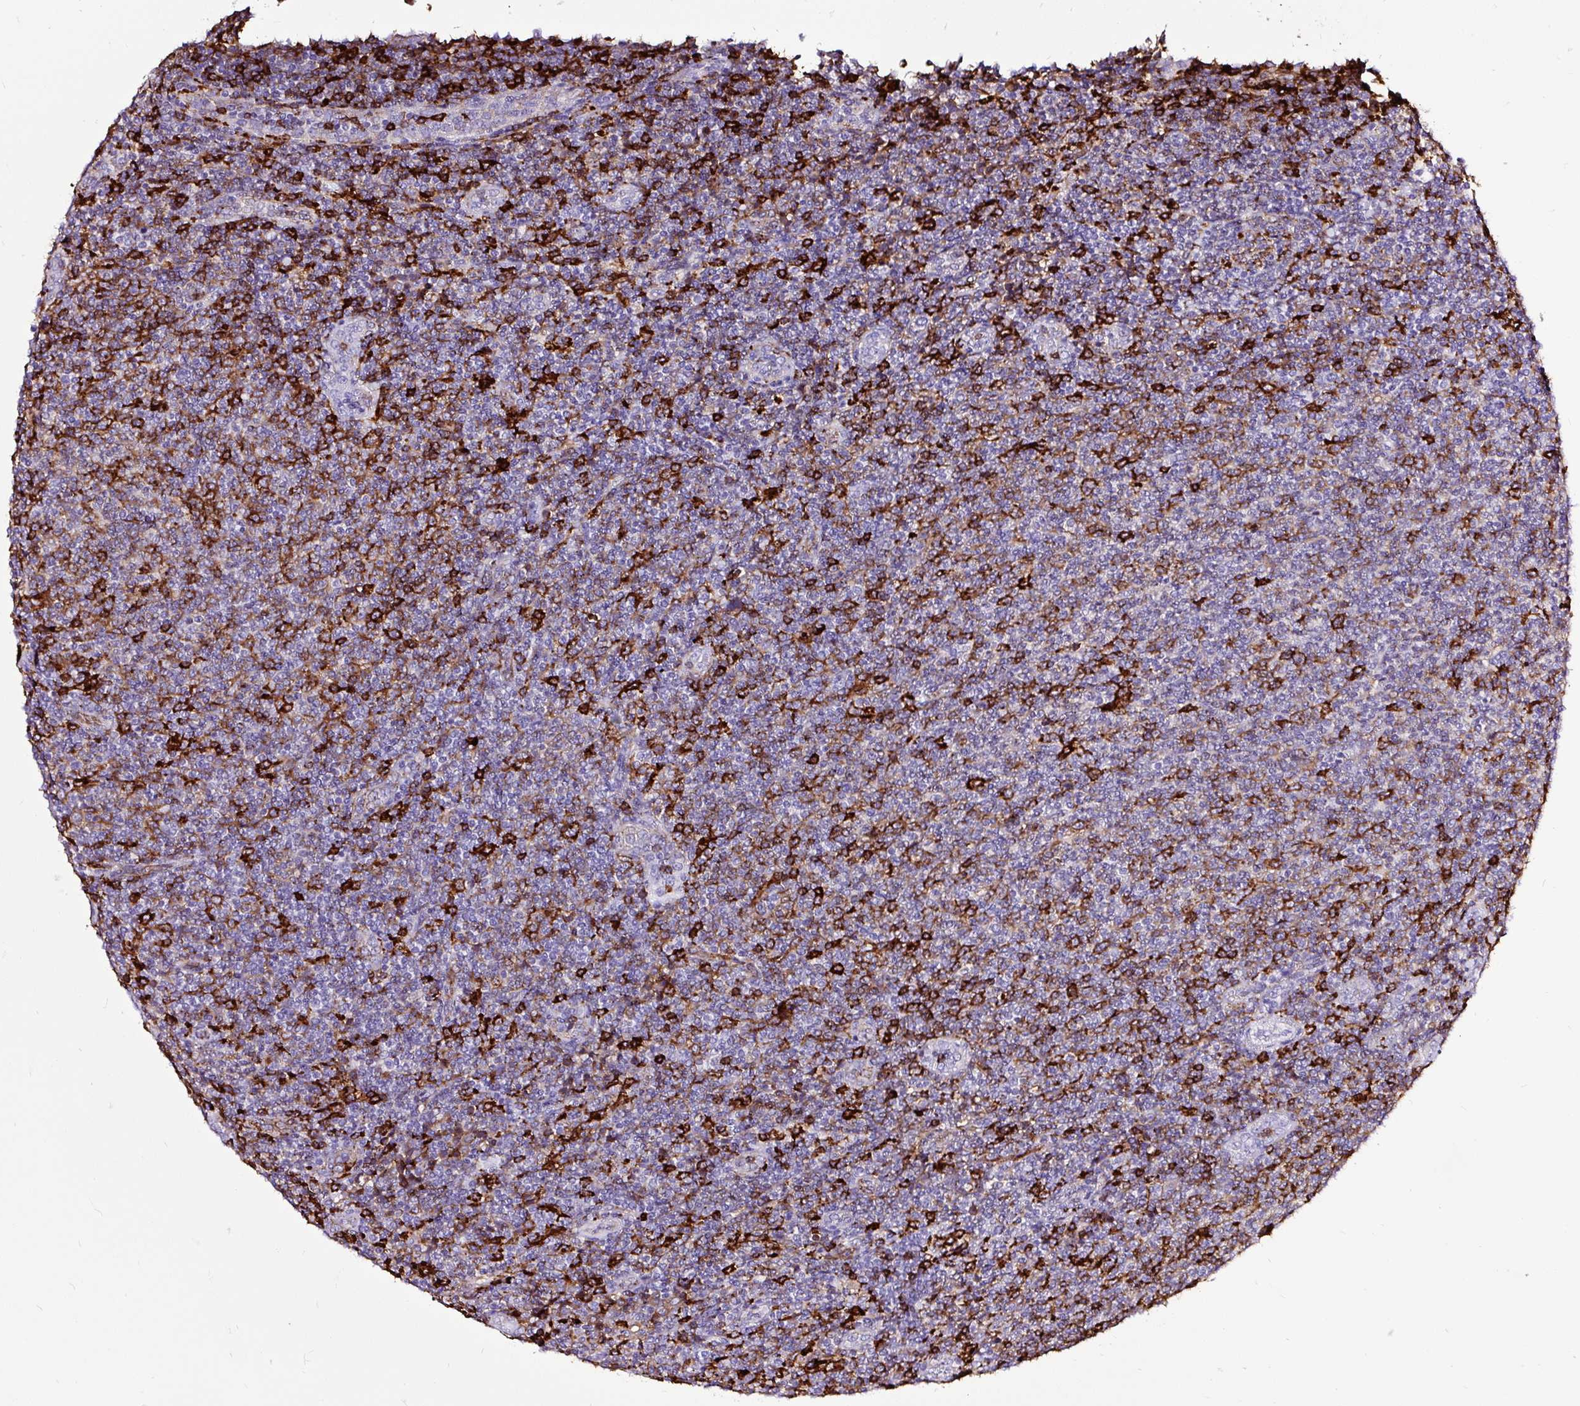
{"staining": {"intensity": "moderate", "quantity": "<25%", "location": "cytoplasmic/membranous"}, "tissue": "lymphoma", "cell_type": "Tumor cells", "image_type": "cancer", "snomed": [{"axis": "morphology", "description": "Malignant lymphoma, non-Hodgkin's type, Low grade"}, {"axis": "topography", "description": "Lymph node"}], "caption": "A low amount of moderate cytoplasmic/membranous expression is present in about <25% of tumor cells in low-grade malignant lymphoma, non-Hodgkin's type tissue.", "gene": "HLA-DRA", "patient": {"sex": "male", "age": 66}}